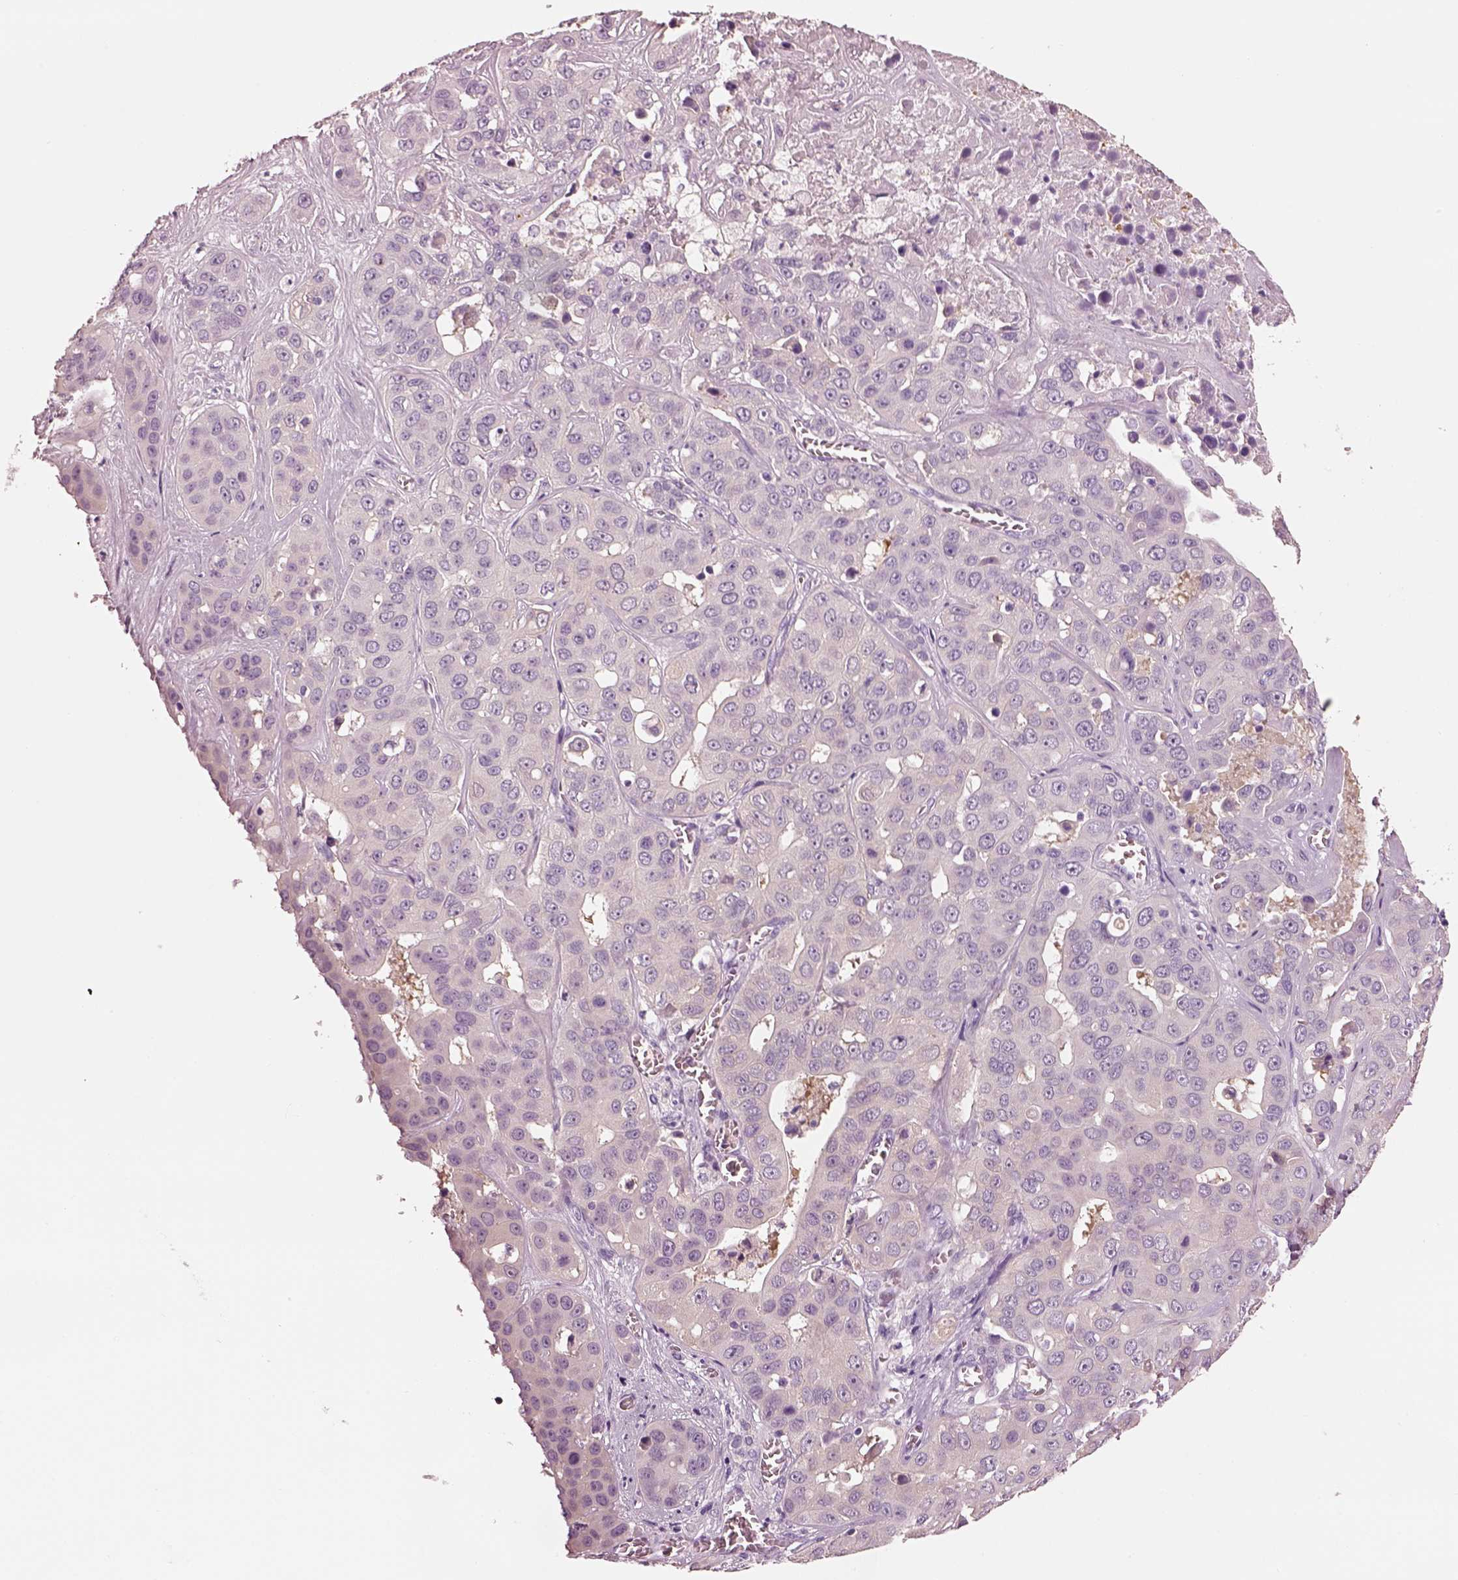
{"staining": {"intensity": "negative", "quantity": "none", "location": "none"}, "tissue": "liver cancer", "cell_type": "Tumor cells", "image_type": "cancer", "snomed": [{"axis": "morphology", "description": "Cholangiocarcinoma"}, {"axis": "topography", "description": "Liver"}], "caption": "High power microscopy micrograph of an immunohistochemistry photomicrograph of cholangiocarcinoma (liver), revealing no significant positivity in tumor cells.", "gene": "ELSPBP1", "patient": {"sex": "female", "age": 52}}